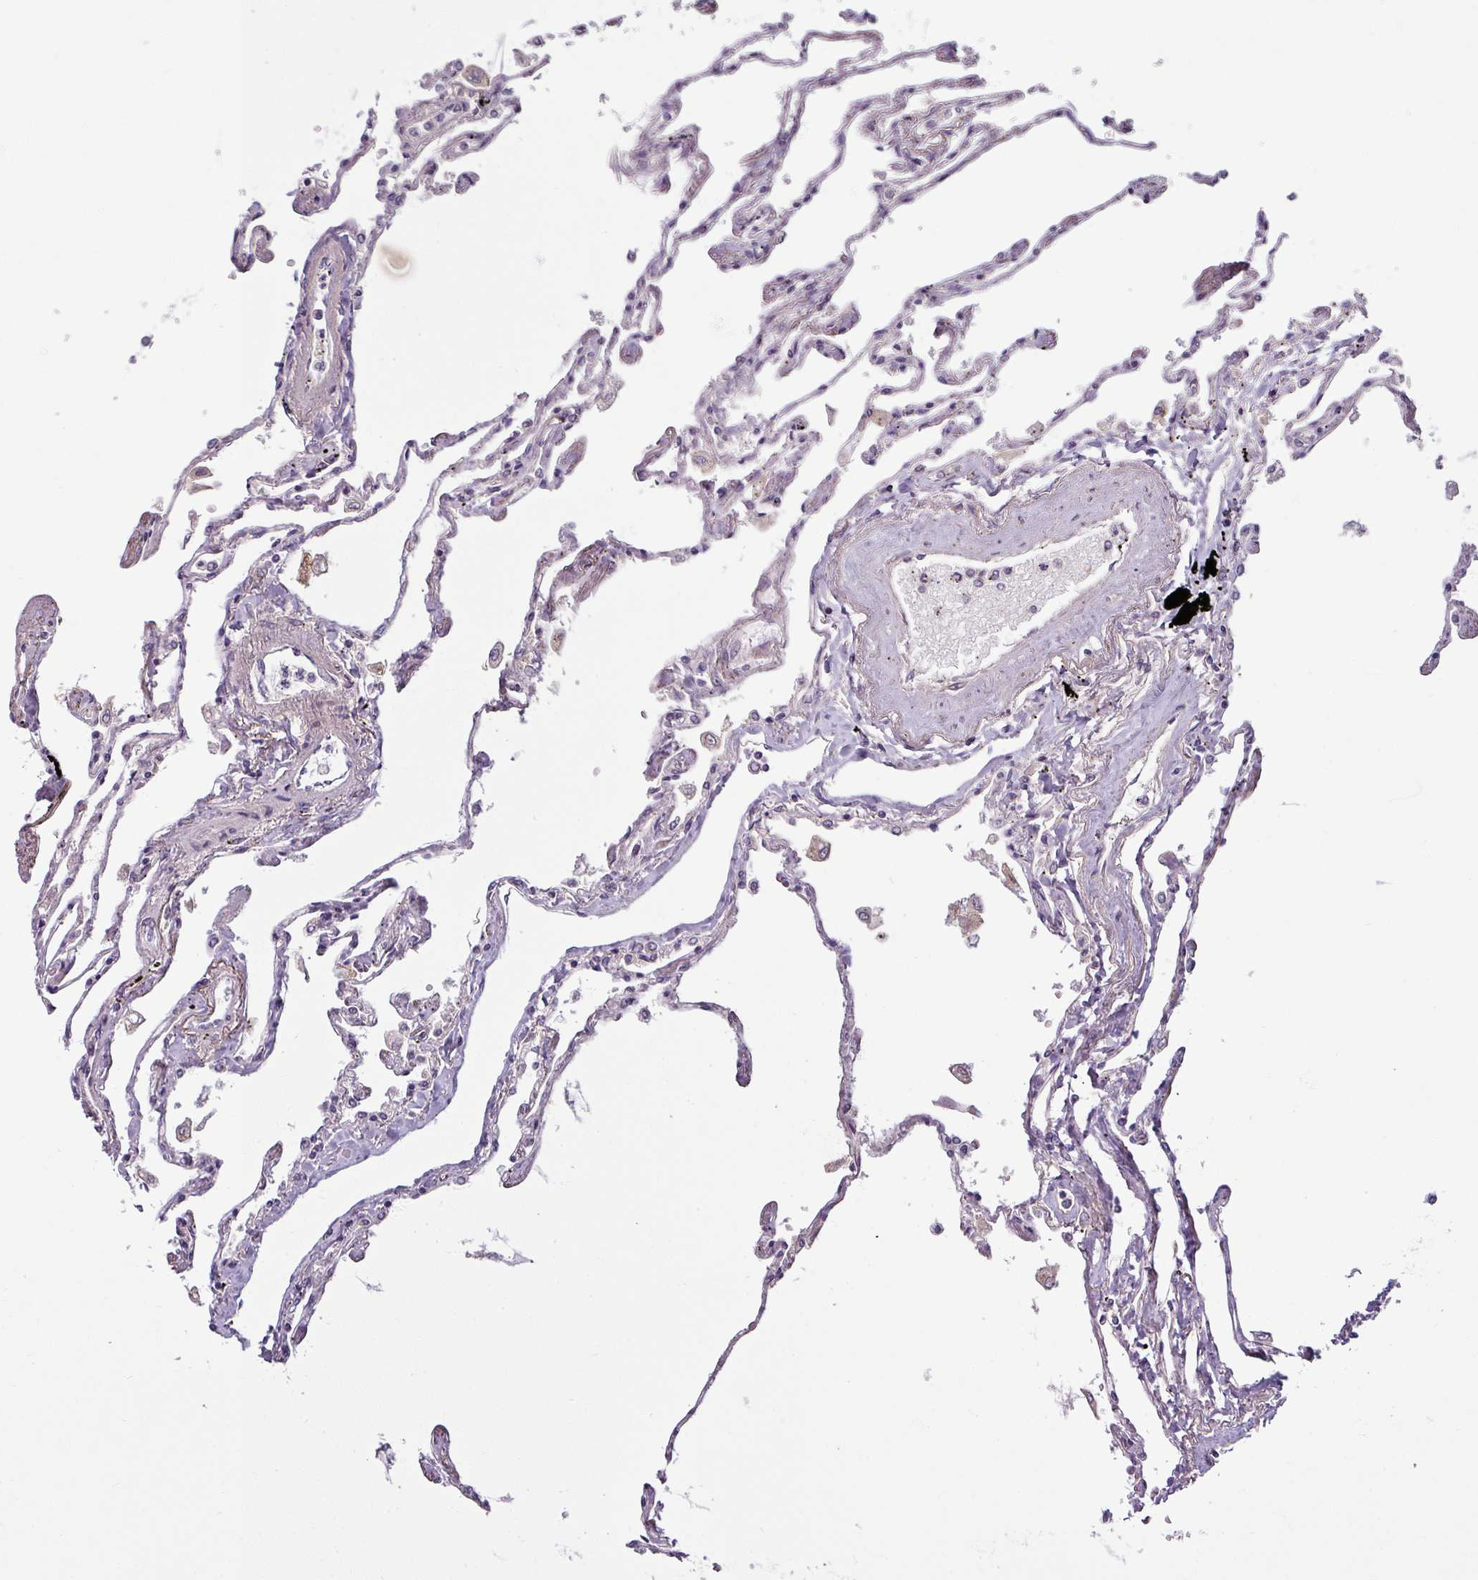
{"staining": {"intensity": "weak", "quantity": "25%-75%", "location": "nuclear"}, "tissue": "lung", "cell_type": "Alveolar cells", "image_type": "normal", "snomed": [{"axis": "morphology", "description": "Normal tissue, NOS"}, {"axis": "topography", "description": "Lung"}], "caption": "Human lung stained for a protein (brown) demonstrates weak nuclear positive positivity in approximately 25%-75% of alveolar cells.", "gene": "UVSSA", "patient": {"sex": "female", "age": 67}}